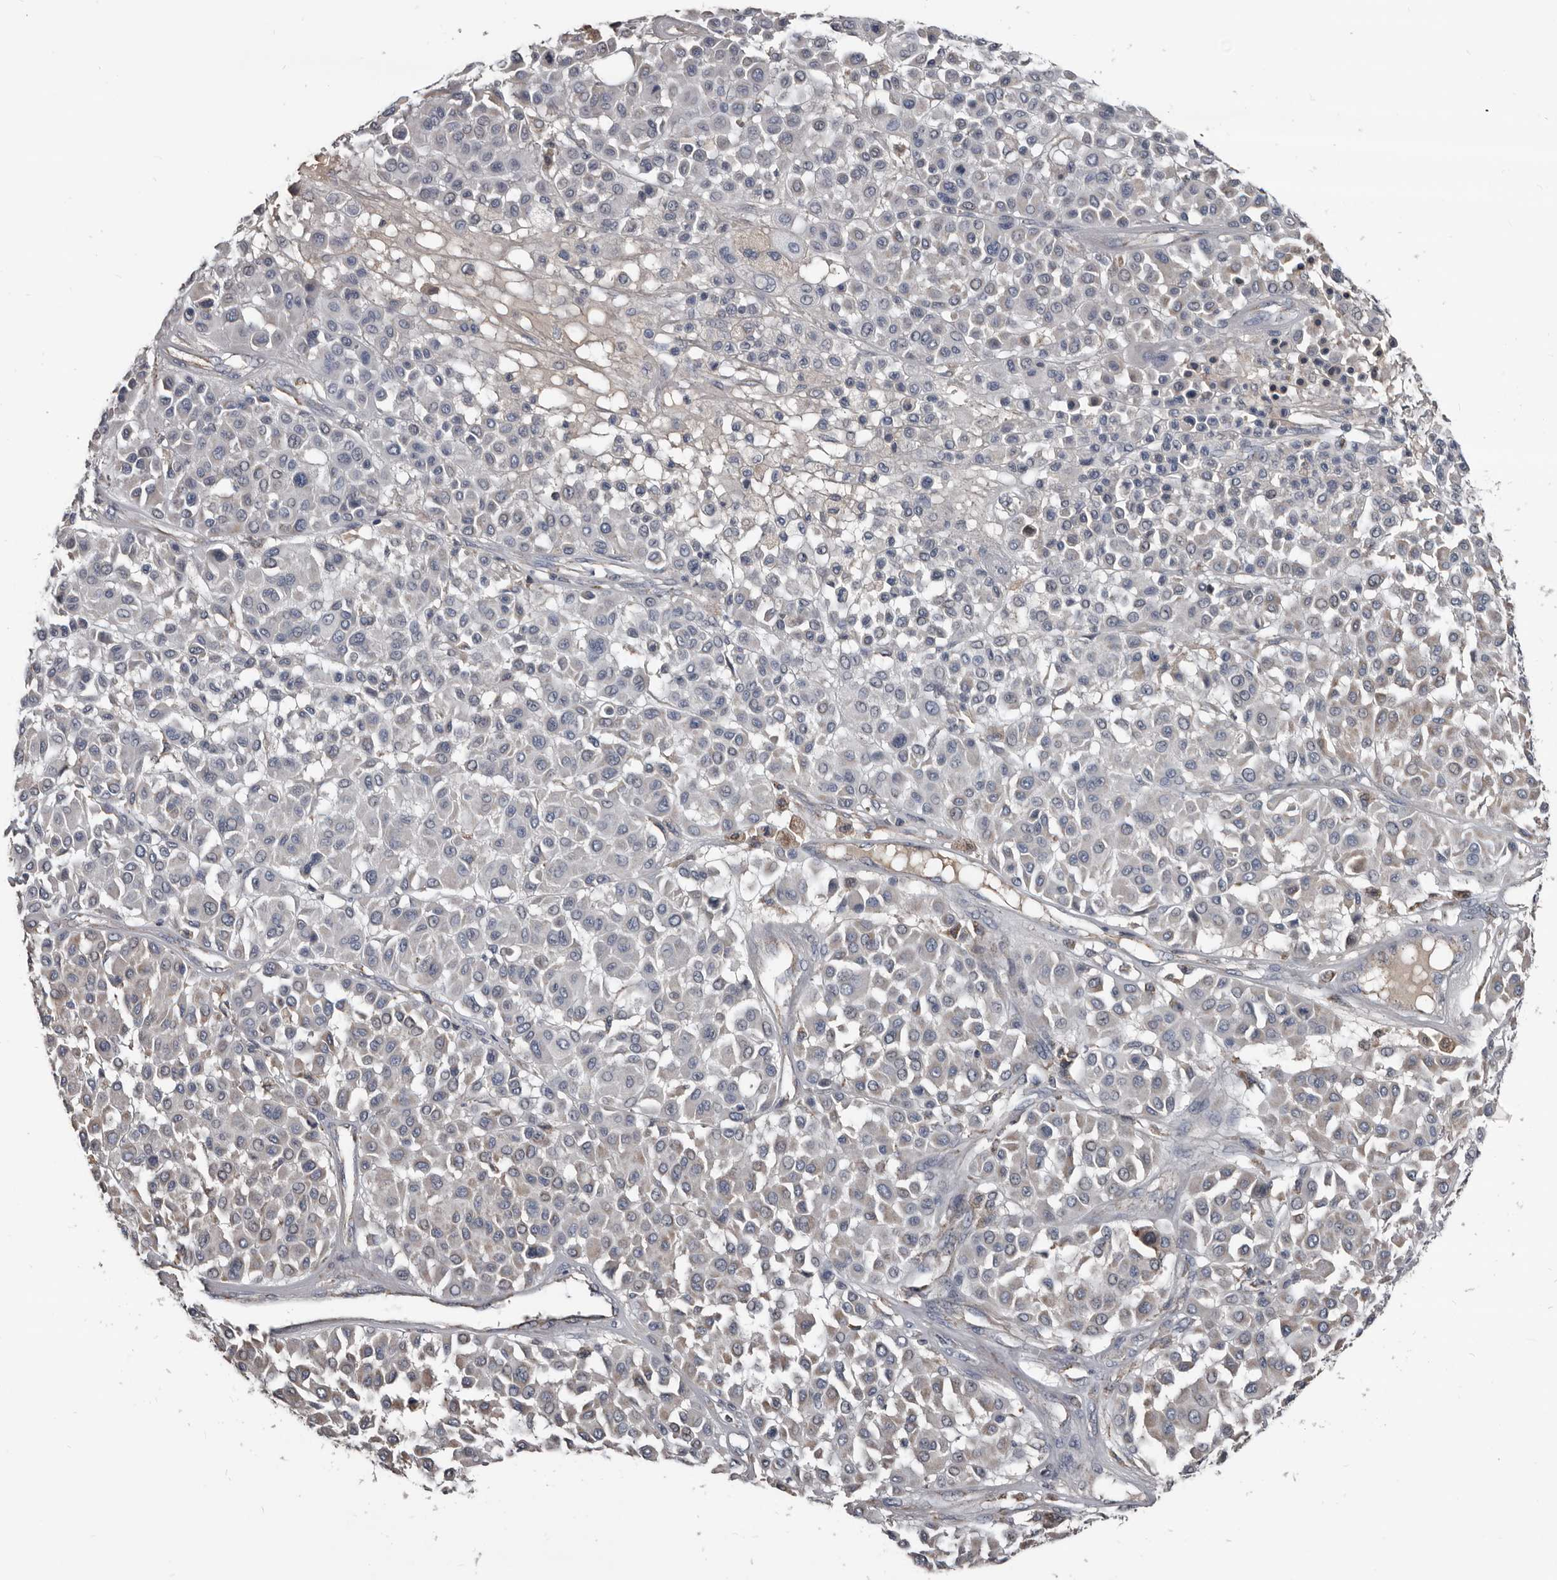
{"staining": {"intensity": "negative", "quantity": "none", "location": "none"}, "tissue": "melanoma", "cell_type": "Tumor cells", "image_type": "cancer", "snomed": [{"axis": "morphology", "description": "Malignant melanoma, Metastatic site"}, {"axis": "topography", "description": "Soft tissue"}], "caption": "This is an immunohistochemistry (IHC) image of human malignant melanoma (metastatic site). There is no positivity in tumor cells.", "gene": "GREB1", "patient": {"sex": "male", "age": 41}}